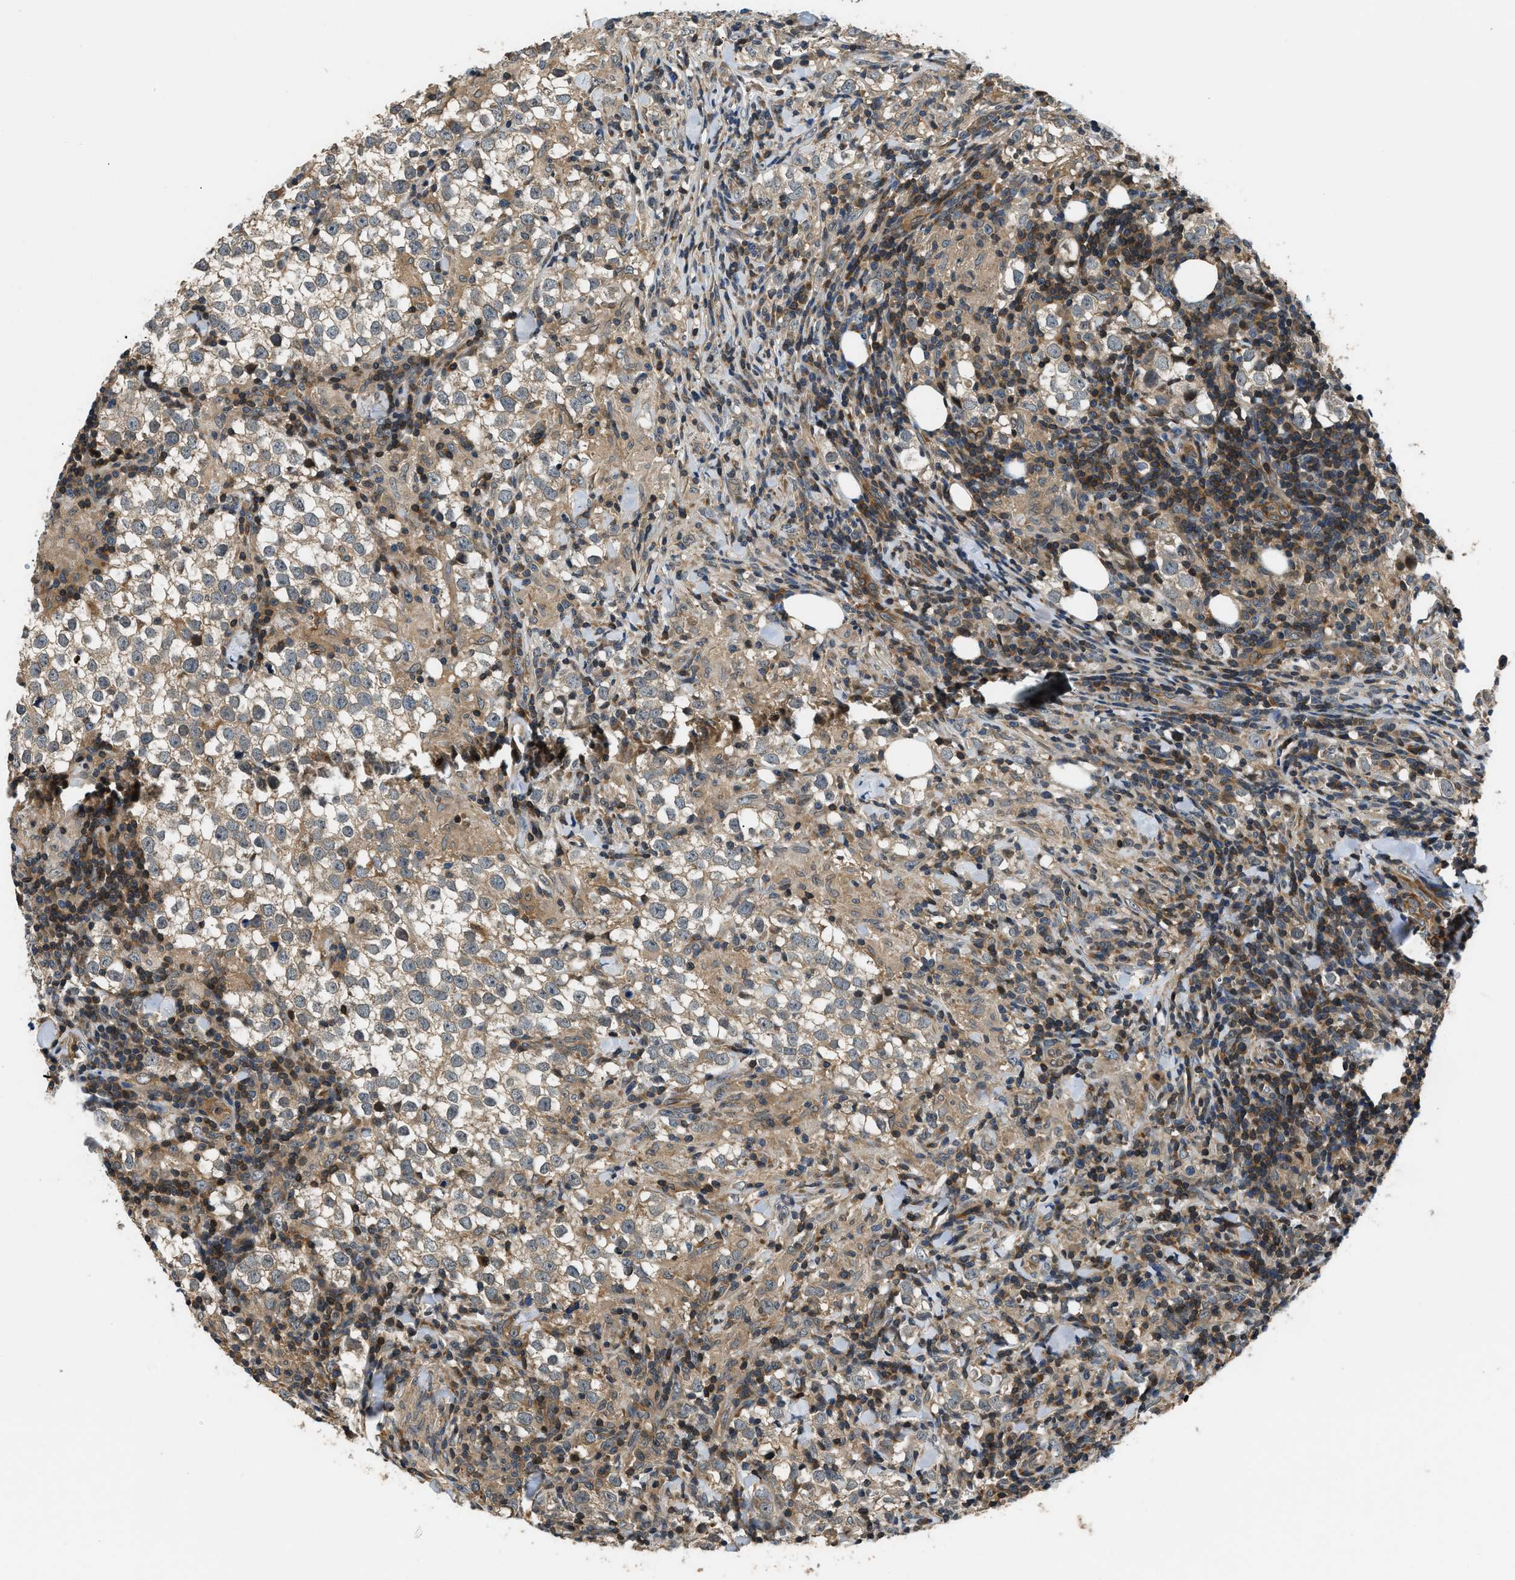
{"staining": {"intensity": "moderate", "quantity": ">75%", "location": "cytoplasmic/membranous,nuclear"}, "tissue": "testis cancer", "cell_type": "Tumor cells", "image_type": "cancer", "snomed": [{"axis": "morphology", "description": "Seminoma, NOS"}, {"axis": "morphology", "description": "Carcinoma, Embryonal, NOS"}, {"axis": "topography", "description": "Testis"}], "caption": "The image displays immunohistochemical staining of testis cancer (seminoma). There is moderate cytoplasmic/membranous and nuclear expression is seen in approximately >75% of tumor cells.", "gene": "TES", "patient": {"sex": "male", "age": 36}}